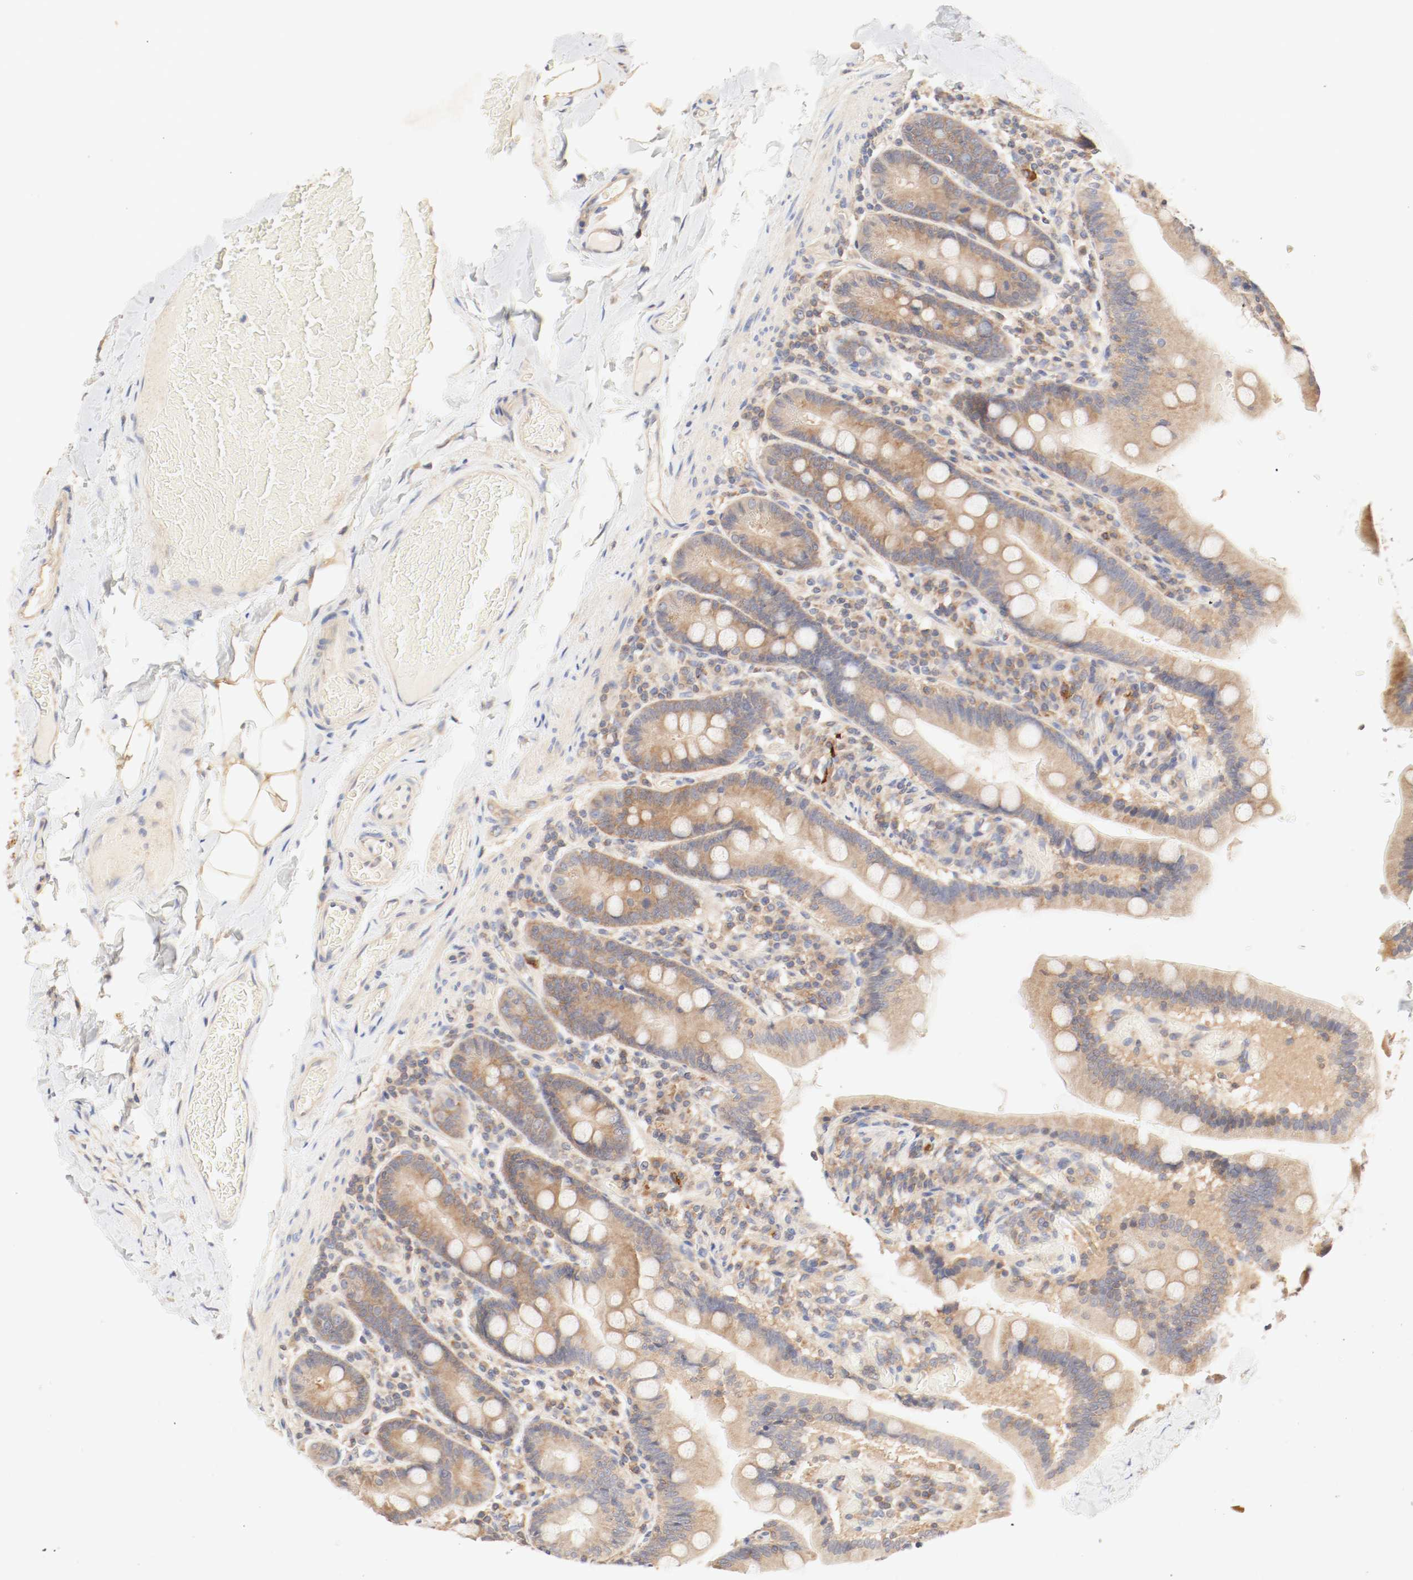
{"staining": {"intensity": "moderate", "quantity": ">75%", "location": "cytoplasmic/membranous"}, "tissue": "duodenum", "cell_type": "Glandular cells", "image_type": "normal", "snomed": [{"axis": "morphology", "description": "Normal tissue, NOS"}, {"axis": "topography", "description": "Duodenum"}], "caption": "Protein staining reveals moderate cytoplasmic/membranous expression in approximately >75% of glandular cells in normal duodenum.", "gene": "GIT1", "patient": {"sex": "male", "age": 66}}